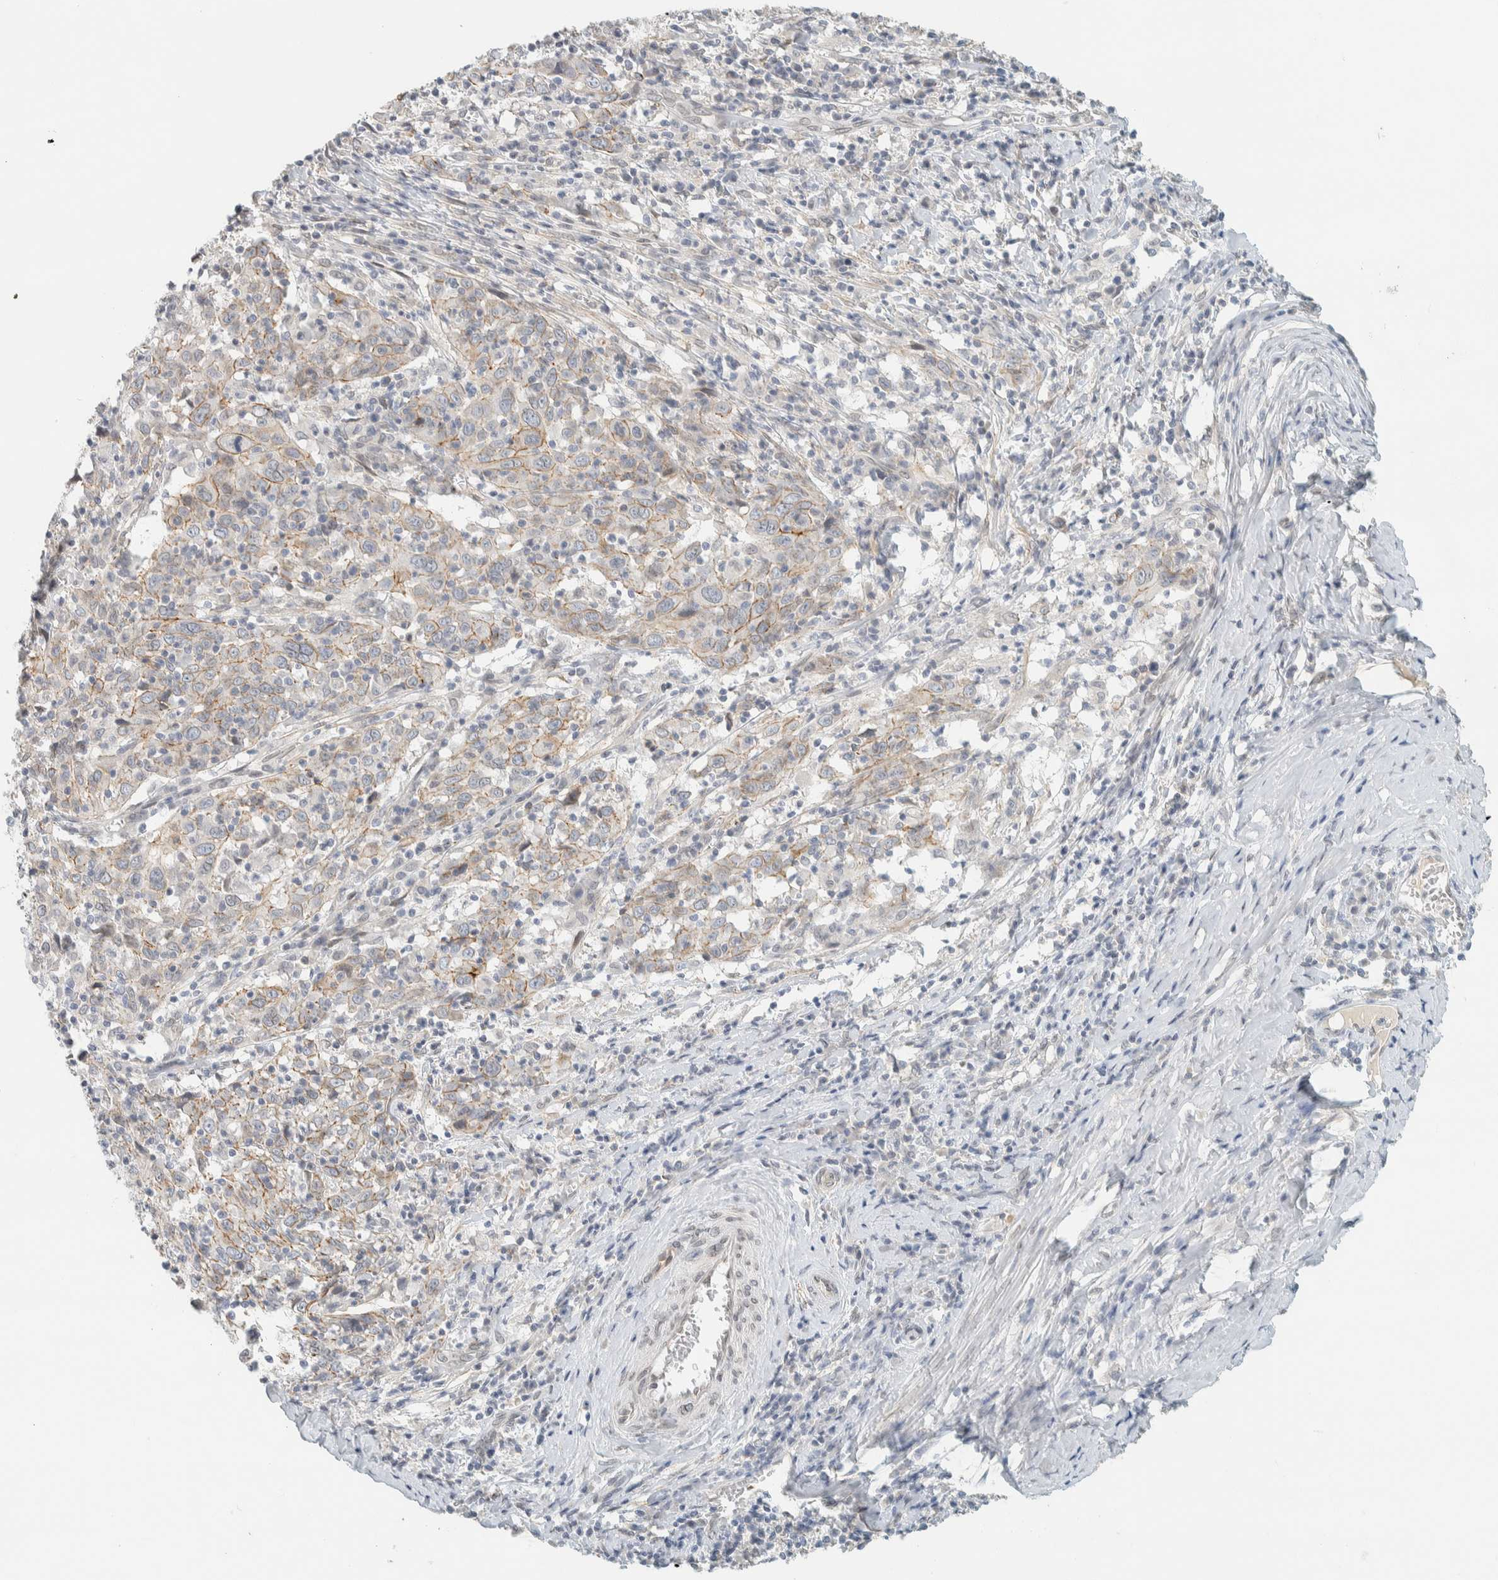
{"staining": {"intensity": "weak", "quantity": "<25%", "location": "cytoplasmic/membranous"}, "tissue": "cervical cancer", "cell_type": "Tumor cells", "image_type": "cancer", "snomed": [{"axis": "morphology", "description": "Squamous cell carcinoma, NOS"}, {"axis": "topography", "description": "Cervix"}], "caption": "Protein analysis of cervical cancer exhibits no significant positivity in tumor cells. (DAB (3,3'-diaminobenzidine) immunohistochemistry (IHC), high magnification).", "gene": "C1QTNF12", "patient": {"sex": "female", "age": 46}}